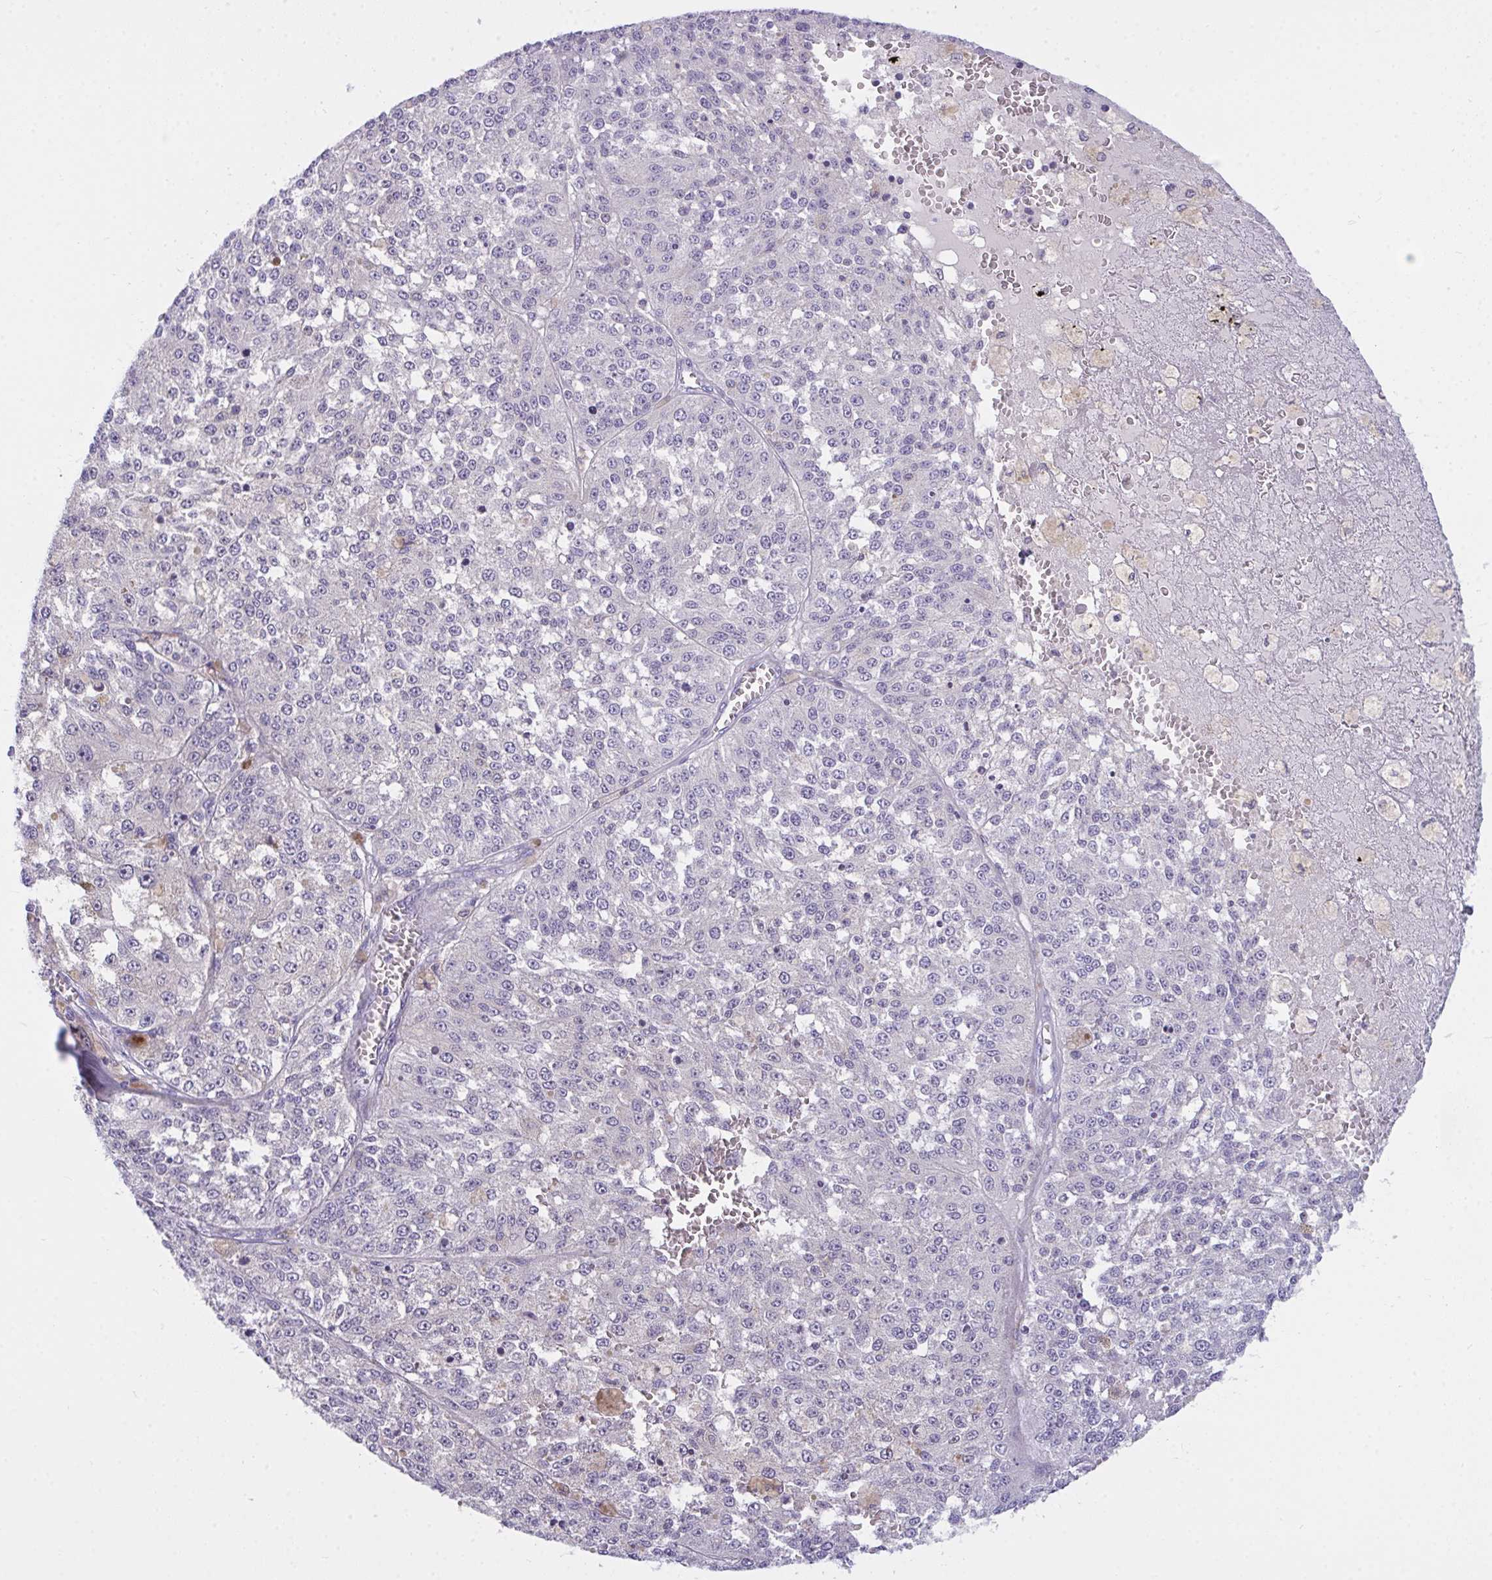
{"staining": {"intensity": "negative", "quantity": "none", "location": "none"}, "tissue": "melanoma", "cell_type": "Tumor cells", "image_type": "cancer", "snomed": [{"axis": "morphology", "description": "Malignant melanoma, Metastatic site"}, {"axis": "topography", "description": "Lymph node"}], "caption": "IHC micrograph of human malignant melanoma (metastatic site) stained for a protein (brown), which exhibits no expression in tumor cells.", "gene": "SEMA6B", "patient": {"sex": "female", "age": 64}}